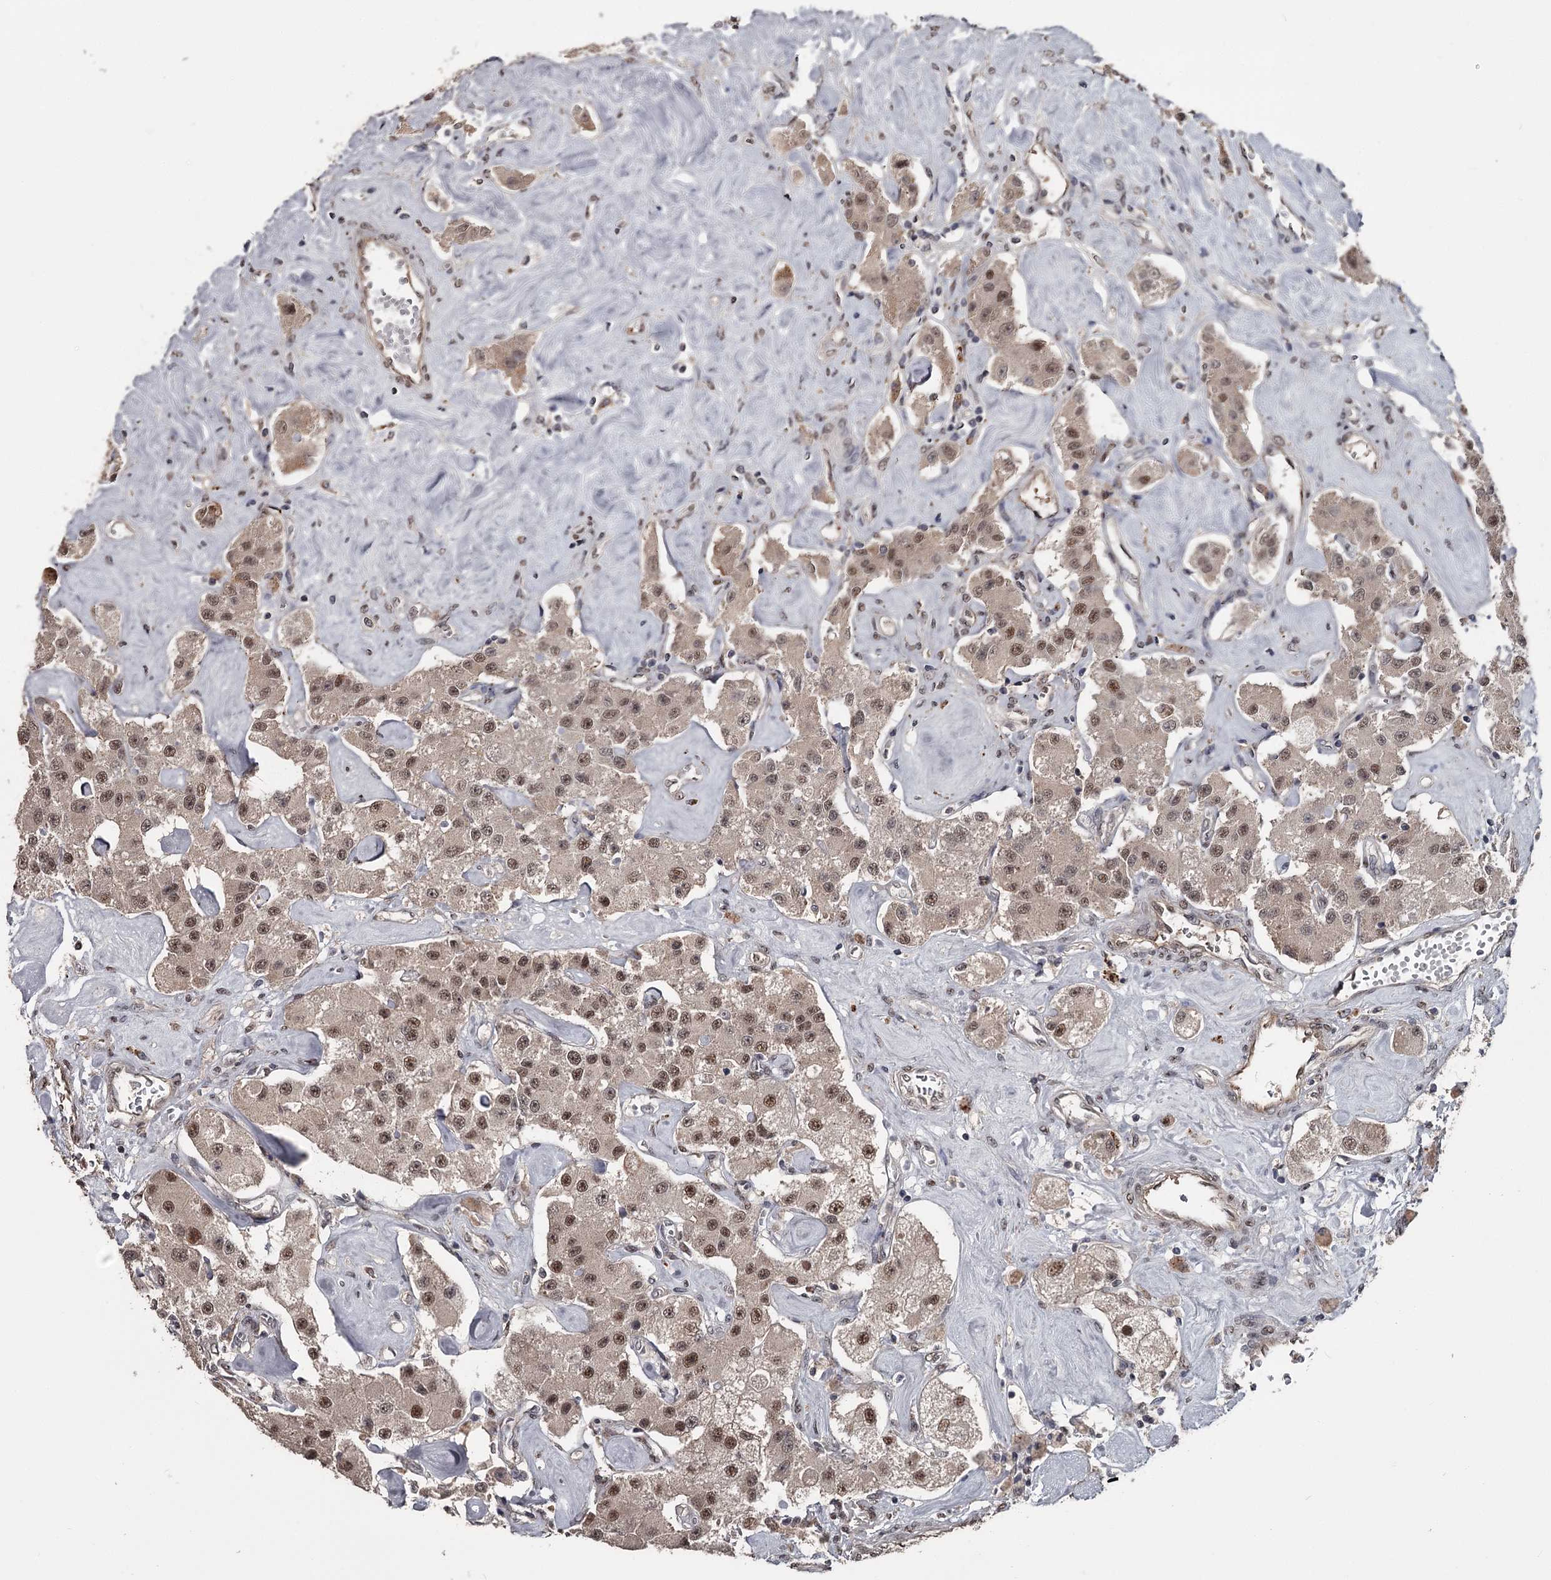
{"staining": {"intensity": "moderate", "quantity": ">75%", "location": "nuclear"}, "tissue": "carcinoid", "cell_type": "Tumor cells", "image_type": "cancer", "snomed": [{"axis": "morphology", "description": "Carcinoid, malignant, NOS"}, {"axis": "topography", "description": "Pancreas"}], "caption": "Immunohistochemical staining of human carcinoid displays medium levels of moderate nuclear protein positivity in approximately >75% of tumor cells. (DAB (3,3'-diaminobenzidine) = brown stain, brightfield microscopy at high magnification).", "gene": "PRPF40B", "patient": {"sex": "male", "age": 41}}